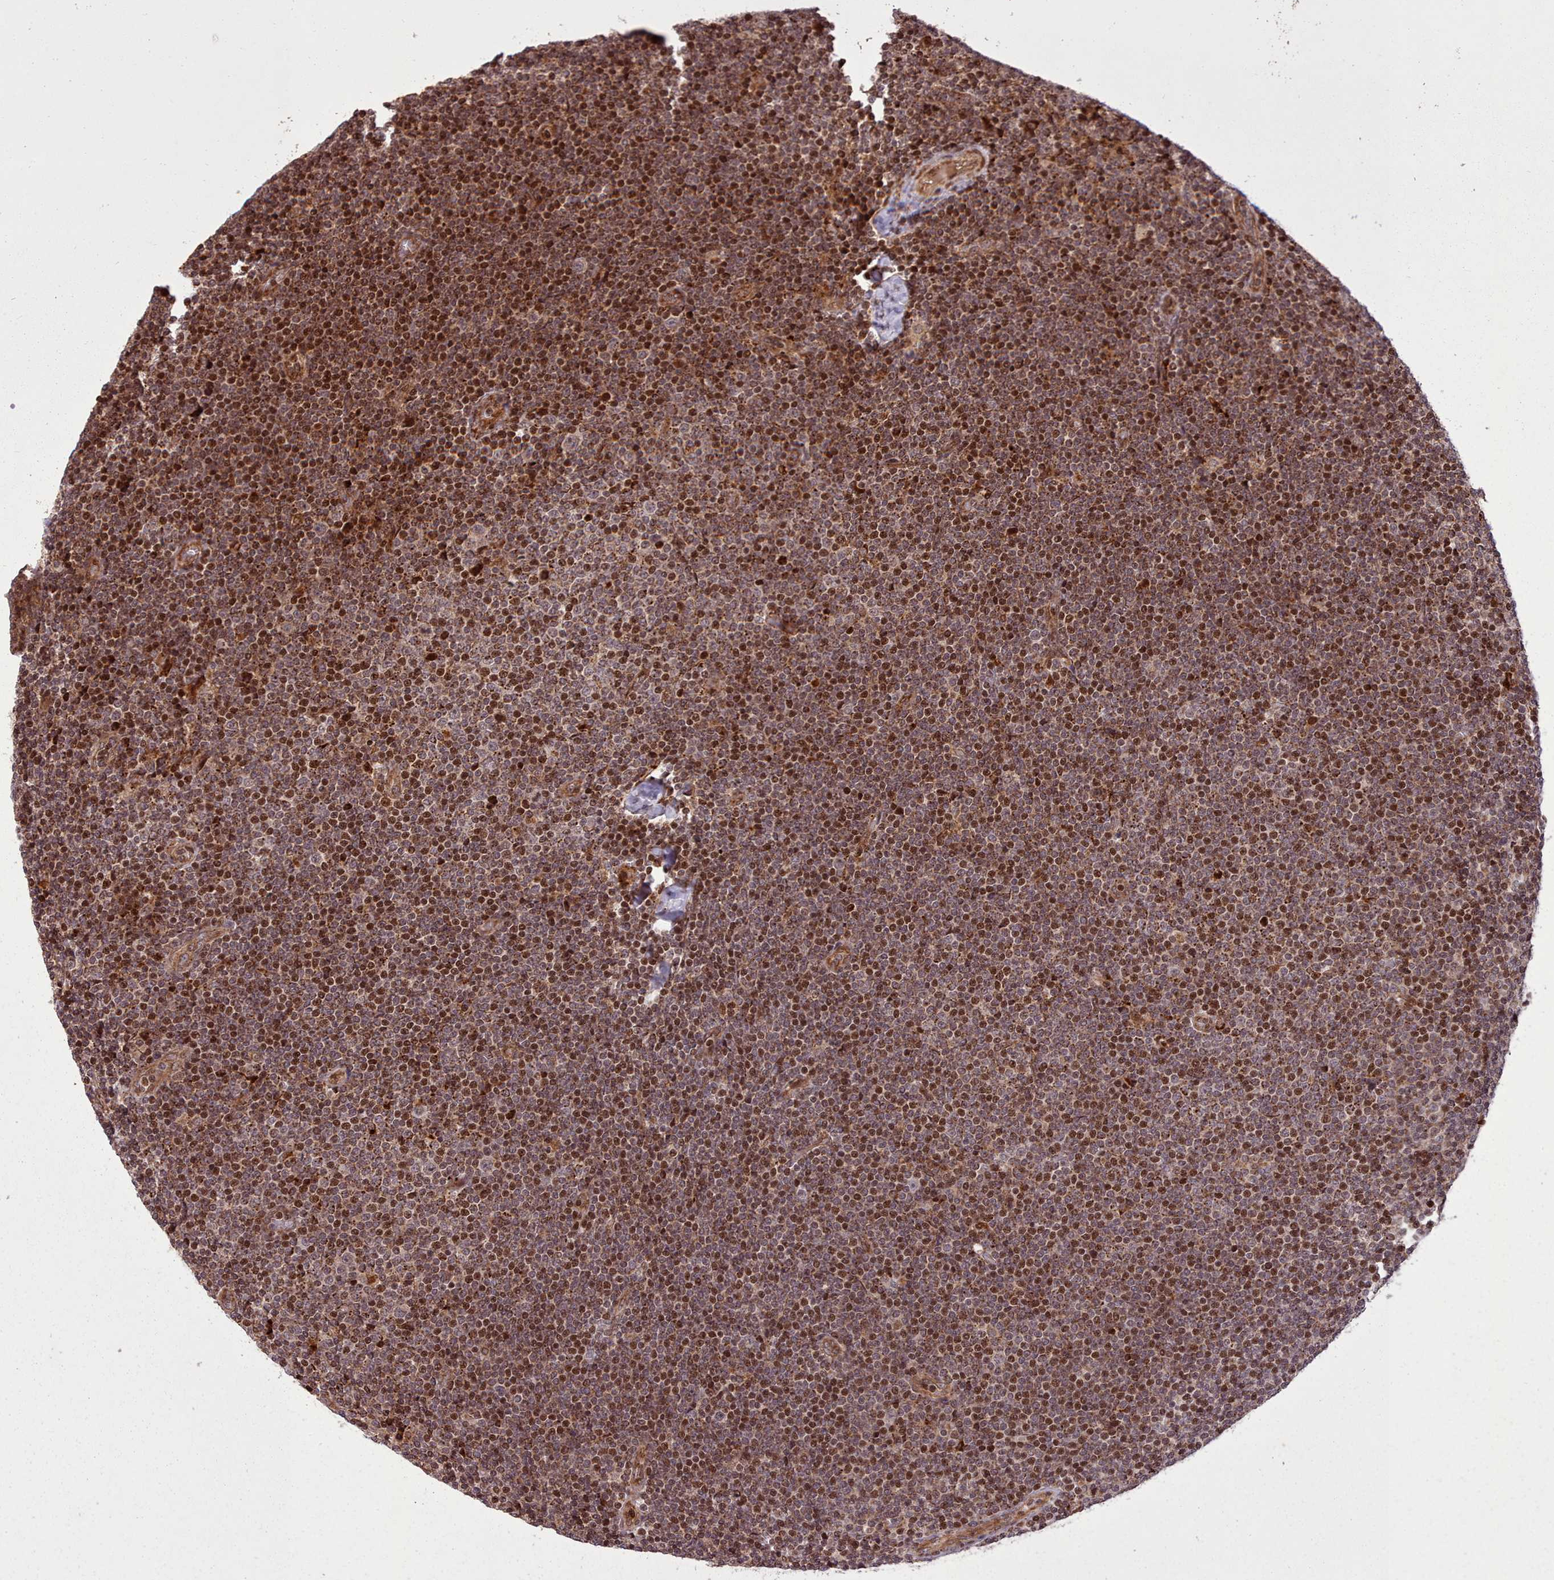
{"staining": {"intensity": "strong", "quantity": "25%-75%", "location": "cytoplasmic/membranous,nuclear"}, "tissue": "lymphoma", "cell_type": "Tumor cells", "image_type": "cancer", "snomed": [{"axis": "morphology", "description": "Malignant lymphoma, non-Hodgkin's type, Low grade"}, {"axis": "topography", "description": "Lymph node"}], "caption": "Lymphoma was stained to show a protein in brown. There is high levels of strong cytoplasmic/membranous and nuclear positivity in approximately 25%-75% of tumor cells. The protein is stained brown, and the nuclei are stained in blue (DAB IHC with brightfield microscopy, high magnification).", "gene": "NLRP7", "patient": {"sex": "male", "age": 48}}